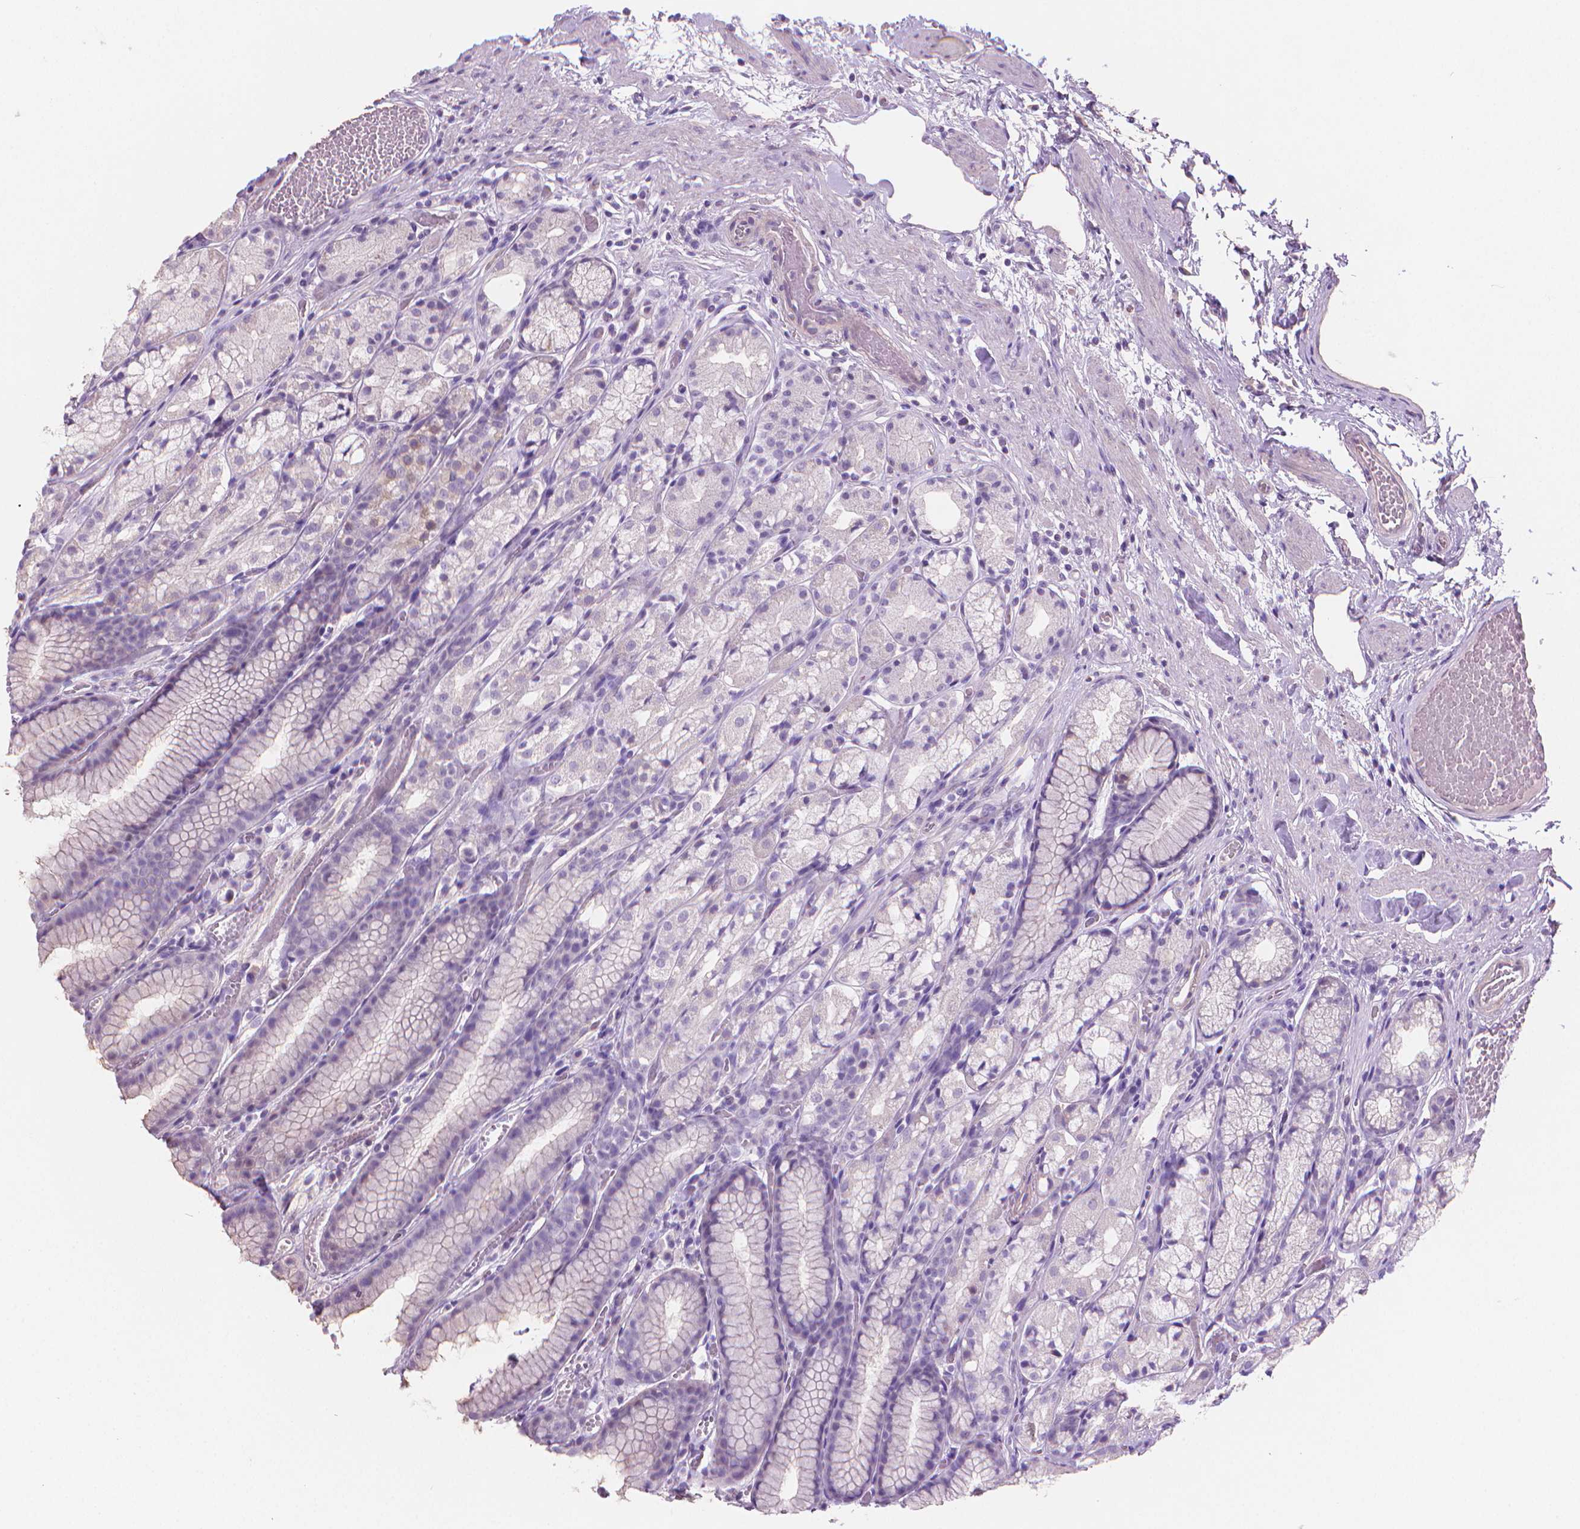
{"staining": {"intensity": "negative", "quantity": "none", "location": "none"}, "tissue": "stomach", "cell_type": "Glandular cells", "image_type": "normal", "snomed": [{"axis": "morphology", "description": "Normal tissue, NOS"}, {"axis": "topography", "description": "Stomach"}], "caption": "A histopathology image of stomach stained for a protein exhibits no brown staining in glandular cells. The staining is performed using DAB (3,3'-diaminobenzidine) brown chromogen with nuclei counter-stained in using hematoxylin.", "gene": "CLXN", "patient": {"sex": "male", "age": 70}}